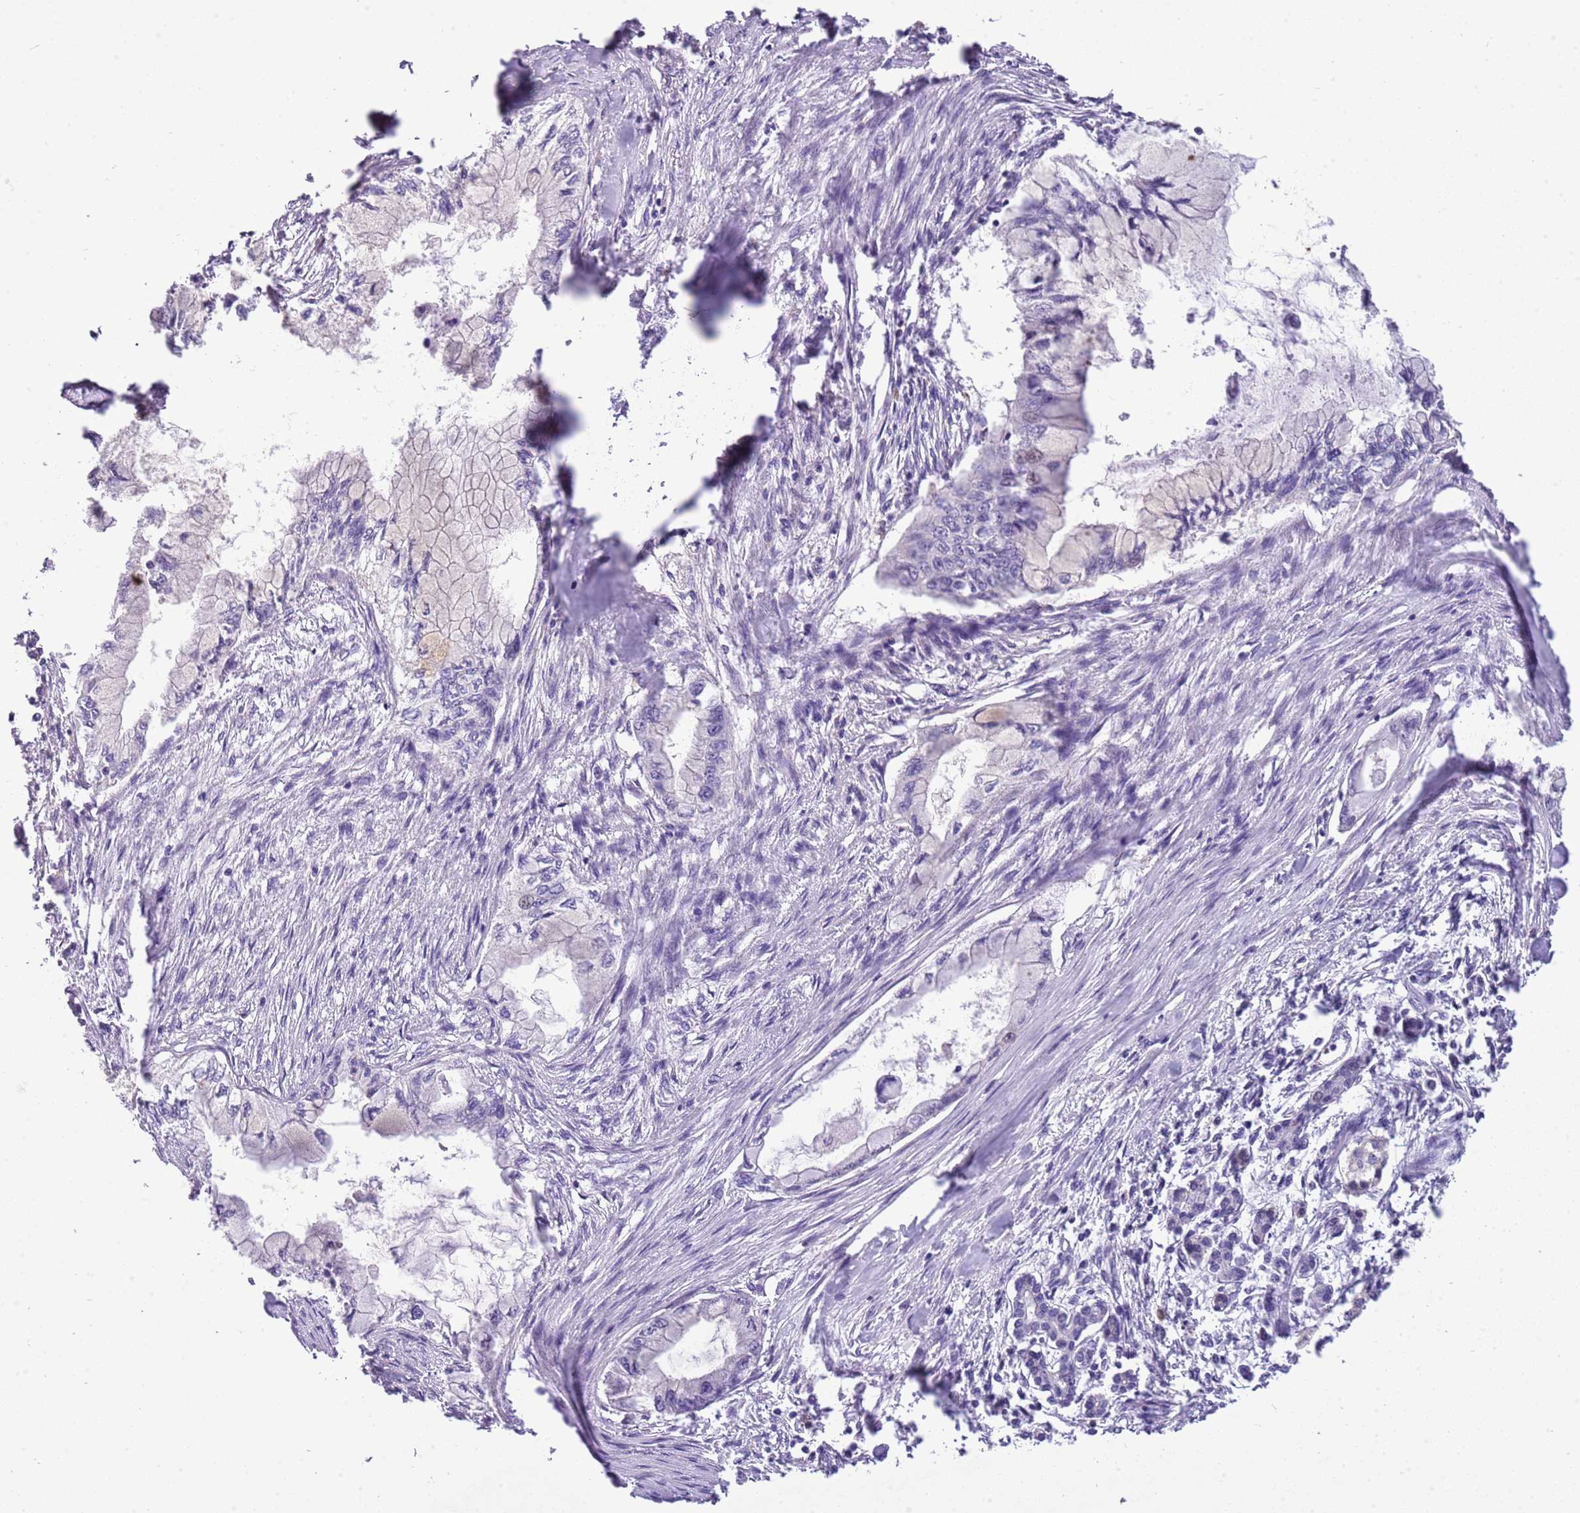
{"staining": {"intensity": "negative", "quantity": "none", "location": "none"}, "tissue": "pancreatic cancer", "cell_type": "Tumor cells", "image_type": "cancer", "snomed": [{"axis": "morphology", "description": "Adenocarcinoma, NOS"}, {"axis": "topography", "description": "Pancreas"}], "caption": "A photomicrograph of human pancreatic cancer (adenocarcinoma) is negative for staining in tumor cells.", "gene": "SCAMP5", "patient": {"sex": "male", "age": 48}}